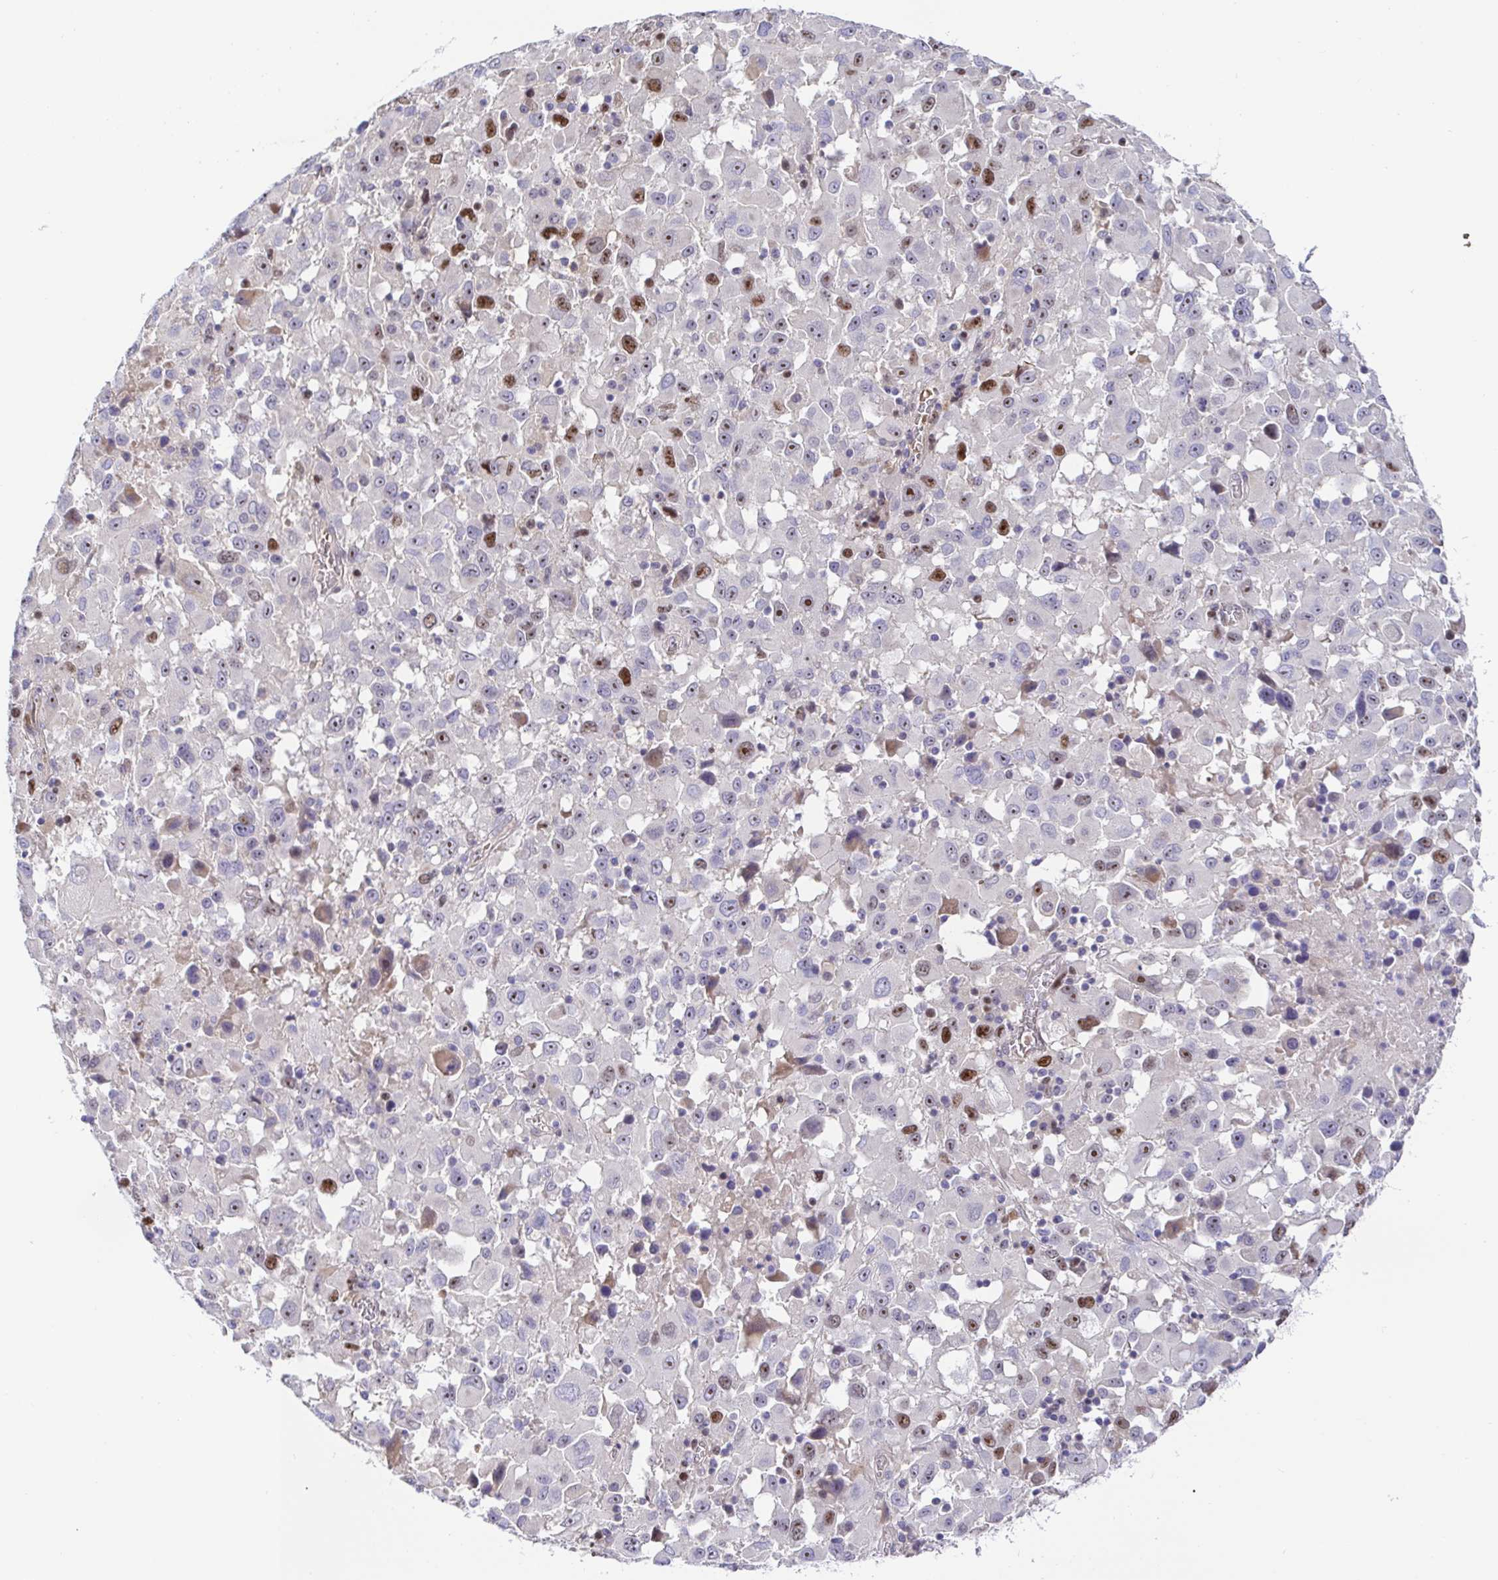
{"staining": {"intensity": "strong", "quantity": "<25%", "location": "nuclear"}, "tissue": "melanoma", "cell_type": "Tumor cells", "image_type": "cancer", "snomed": [{"axis": "morphology", "description": "Malignant melanoma, Metastatic site"}, {"axis": "topography", "description": "Soft tissue"}], "caption": "Melanoma was stained to show a protein in brown. There is medium levels of strong nuclear positivity in approximately <25% of tumor cells.", "gene": "TIMELESS", "patient": {"sex": "male", "age": 50}}